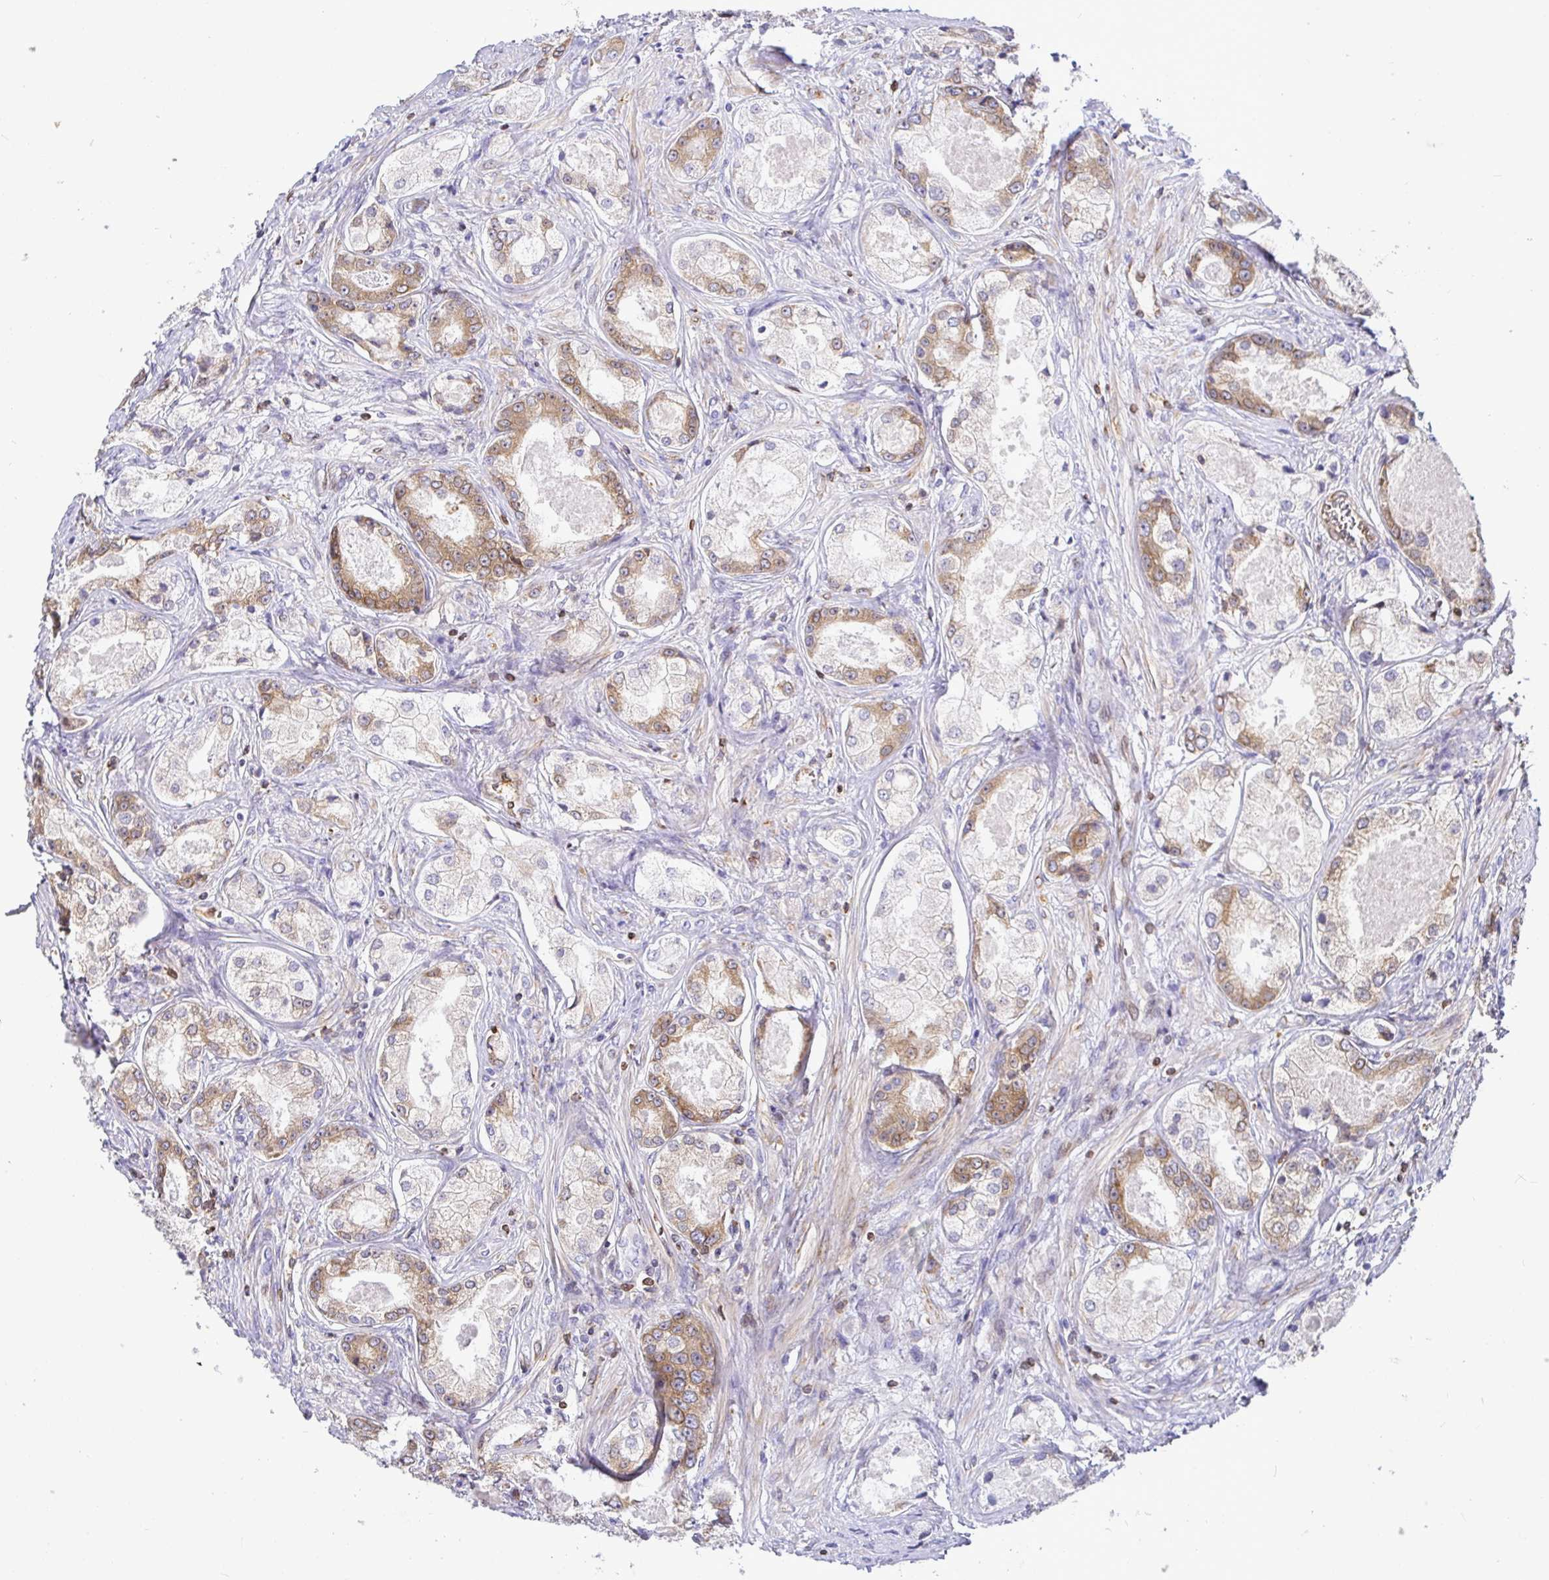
{"staining": {"intensity": "moderate", "quantity": "25%-75%", "location": "cytoplasmic/membranous"}, "tissue": "prostate cancer", "cell_type": "Tumor cells", "image_type": "cancer", "snomed": [{"axis": "morphology", "description": "Adenocarcinoma, Low grade"}, {"axis": "topography", "description": "Prostate"}], "caption": "An immunohistochemistry (IHC) micrograph of neoplastic tissue is shown. Protein staining in brown shows moderate cytoplasmic/membranous positivity in prostate low-grade adenocarcinoma within tumor cells.", "gene": "TP53I11", "patient": {"sex": "male", "age": 68}}